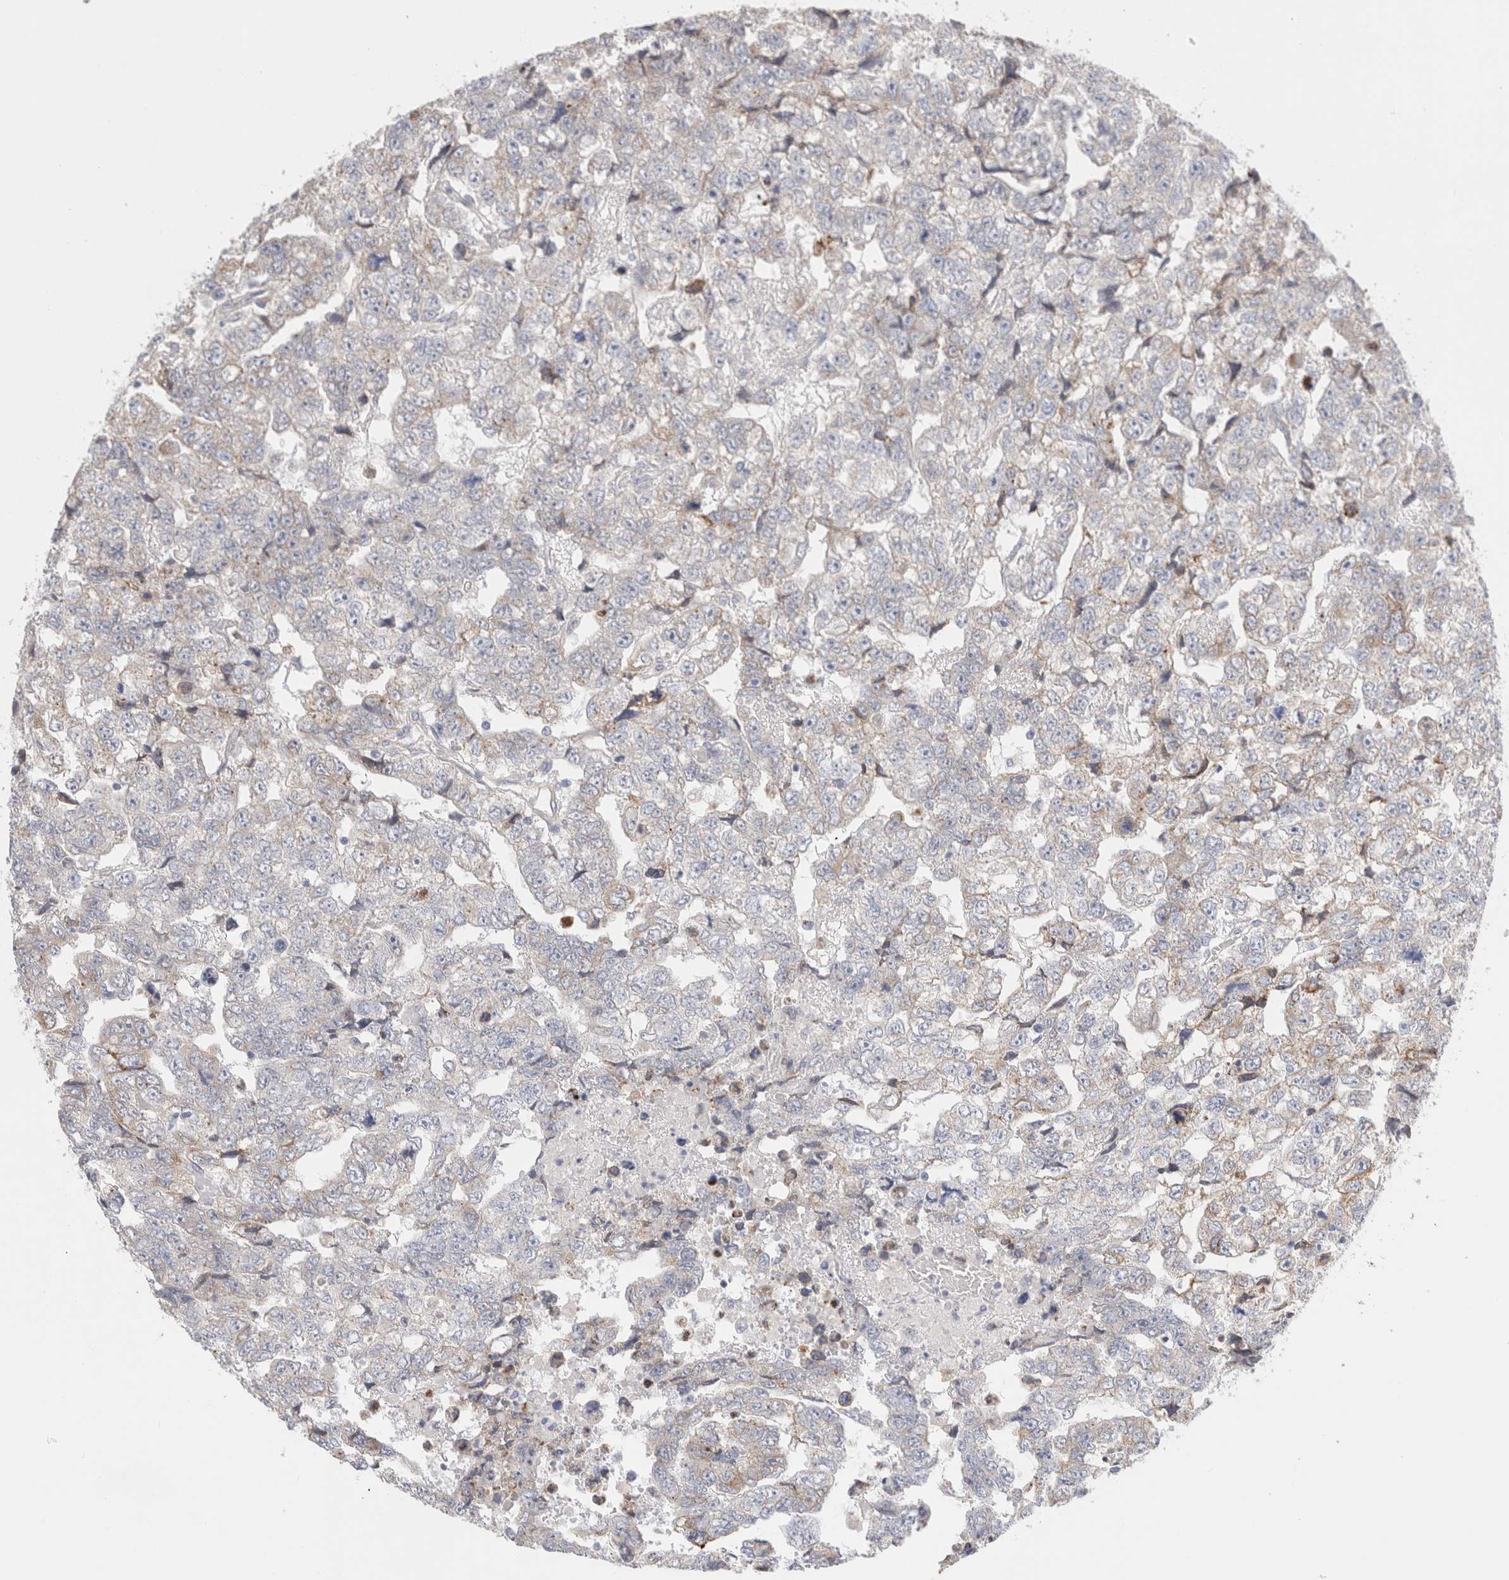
{"staining": {"intensity": "weak", "quantity": "<25%", "location": "cytoplasmic/membranous"}, "tissue": "testis cancer", "cell_type": "Tumor cells", "image_type": "cancer", "snomed": [{"axis": "morphology", "description": "Carcinoma, Embryonal, NOS"}, {"axis": "topography", "description": "Testis"}], "caption": "The micrograph reveals no significant staining in tumor cells of embryonal carcinoma (testis).", "gene": "CSK", "patient": {"sex": "male", "age": 36}}